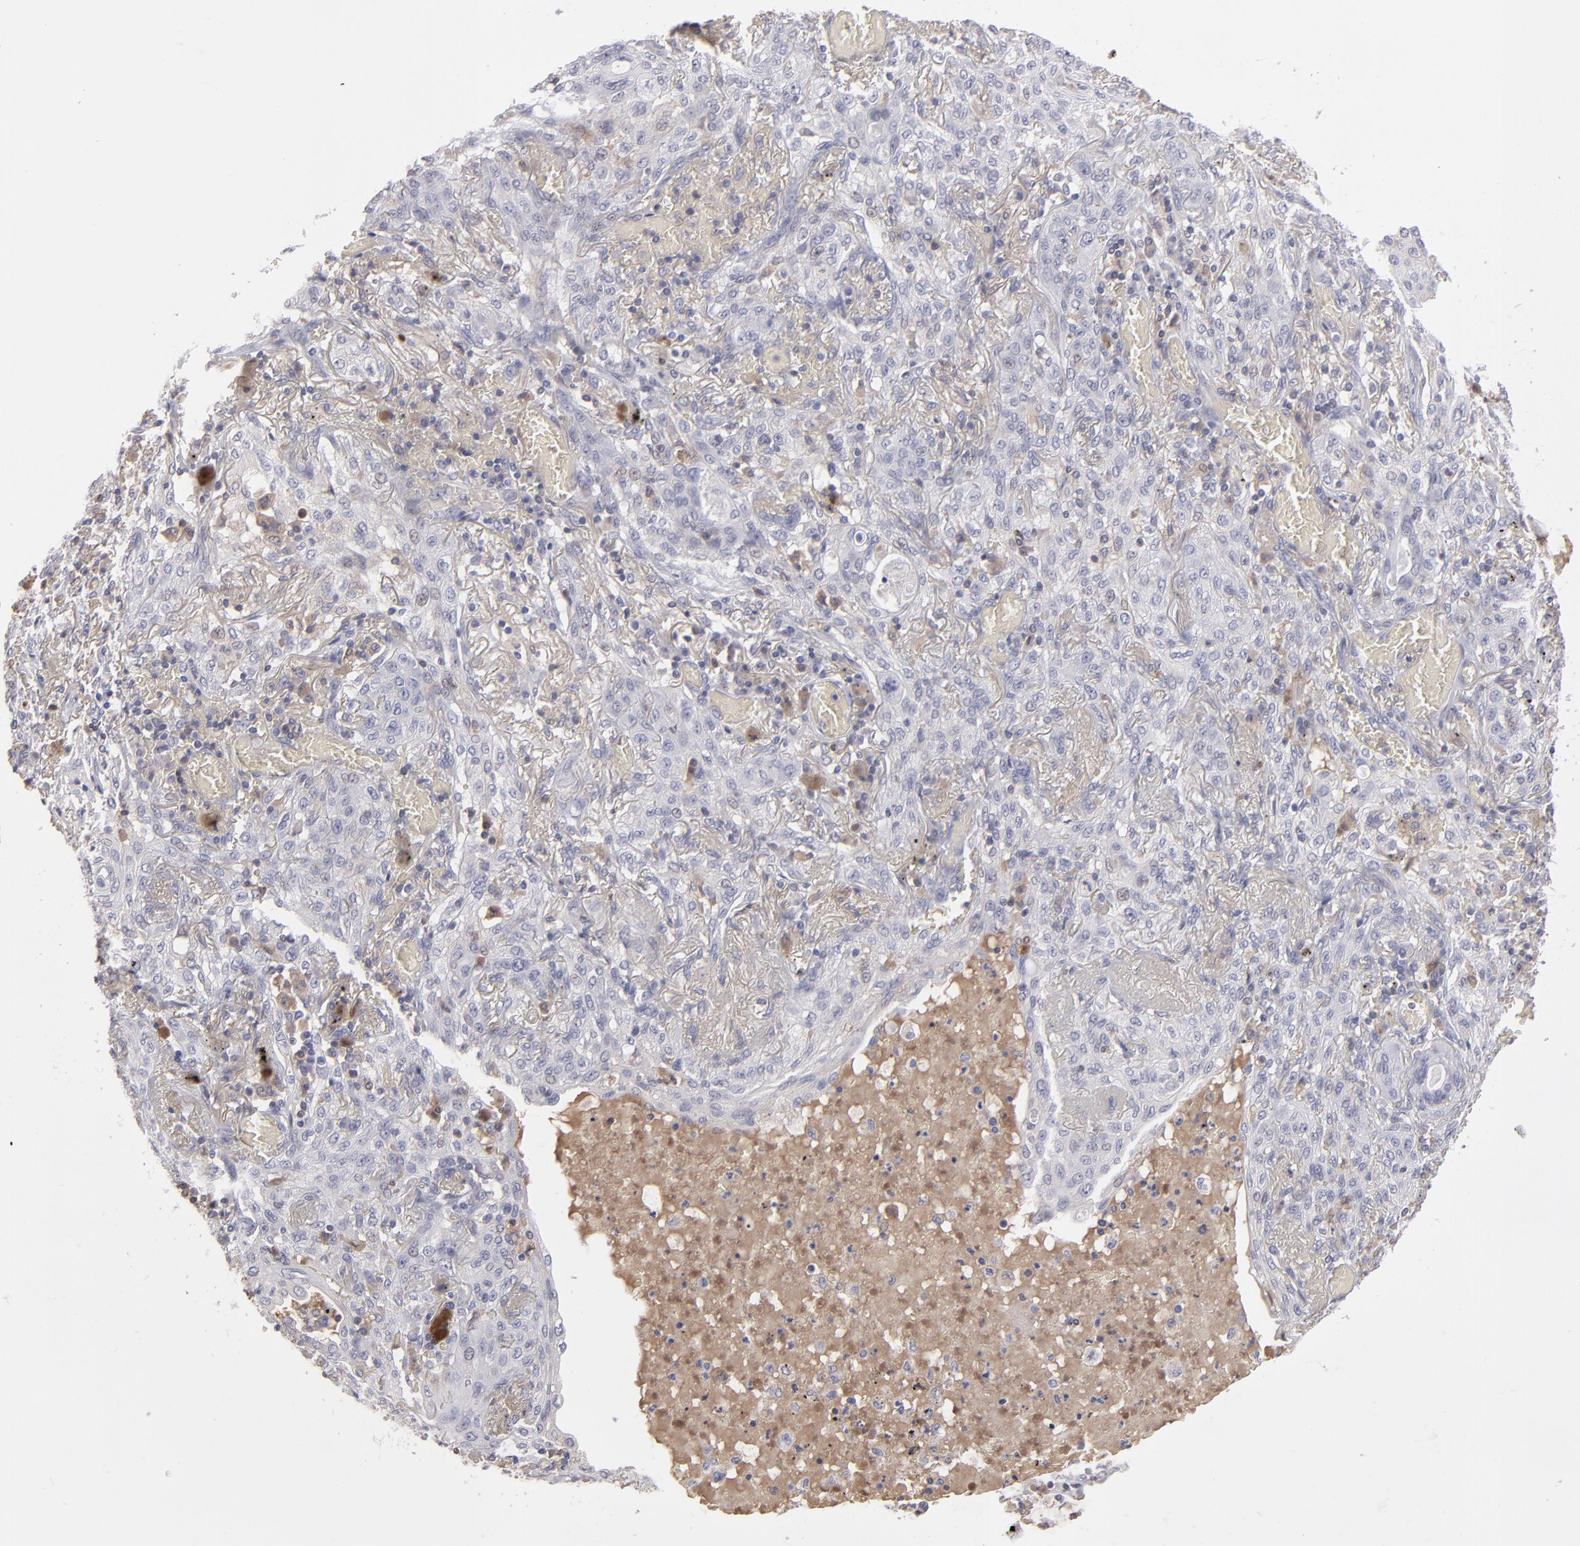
{"staining": {"intensity": "negative", "quantity": "none", "location": "none"}, "tissue": "lung cancer", "cell_type": "Tumor cells", "image_type": "cancer", "snomed": [{"axis": "morphology", "description": "Squamous cell carcinoma, NOS"}, {"axis": "topography", "description": "Lung"}], "caption": "Lung cancer (squamous cell carcinoma) was stained to show a protein in brown. There is no significant expression in tumor cells.", "gene": "ITIH4", "patient": {"sex": "female", "age": 47}}